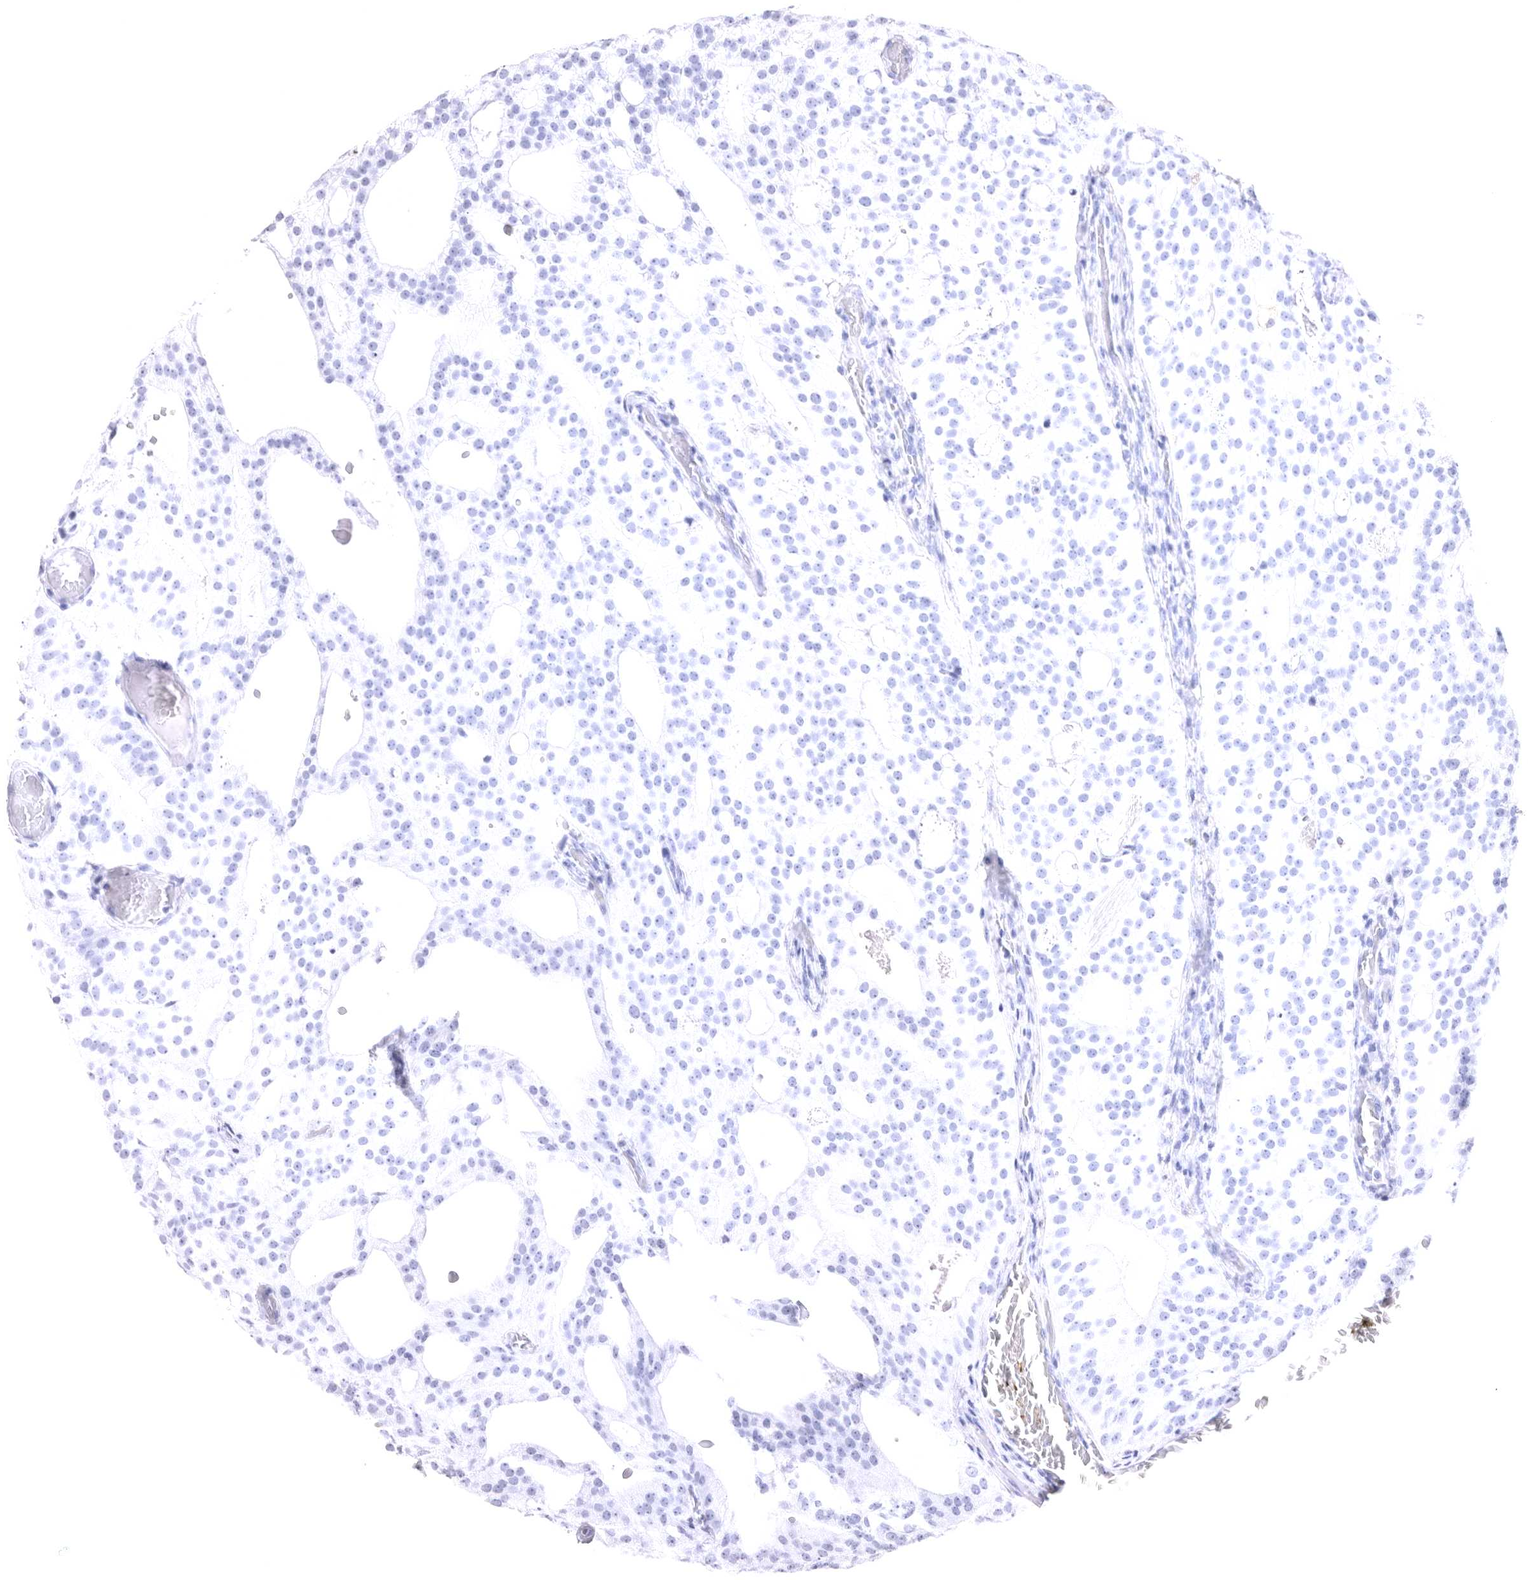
{"staining": {"intensity": "negative", "quantity": "none", "location": "none"}, "tissue": "prostate cancer", "cell_type": "Tumor cells", "image_type": "cancer", "snomed": [{"axis": "morphology", "description": "Adenocarcinoma, Medium grade"}, {"axis": "topography", "description": "Prostate"}], "caption": "Micrograph shows no protein expression in tumor cells of prostate adenocarcinoma (medium-grade) tissue.", "gene": "VPS45", "patient": {"sex": "male", "age": 88}}